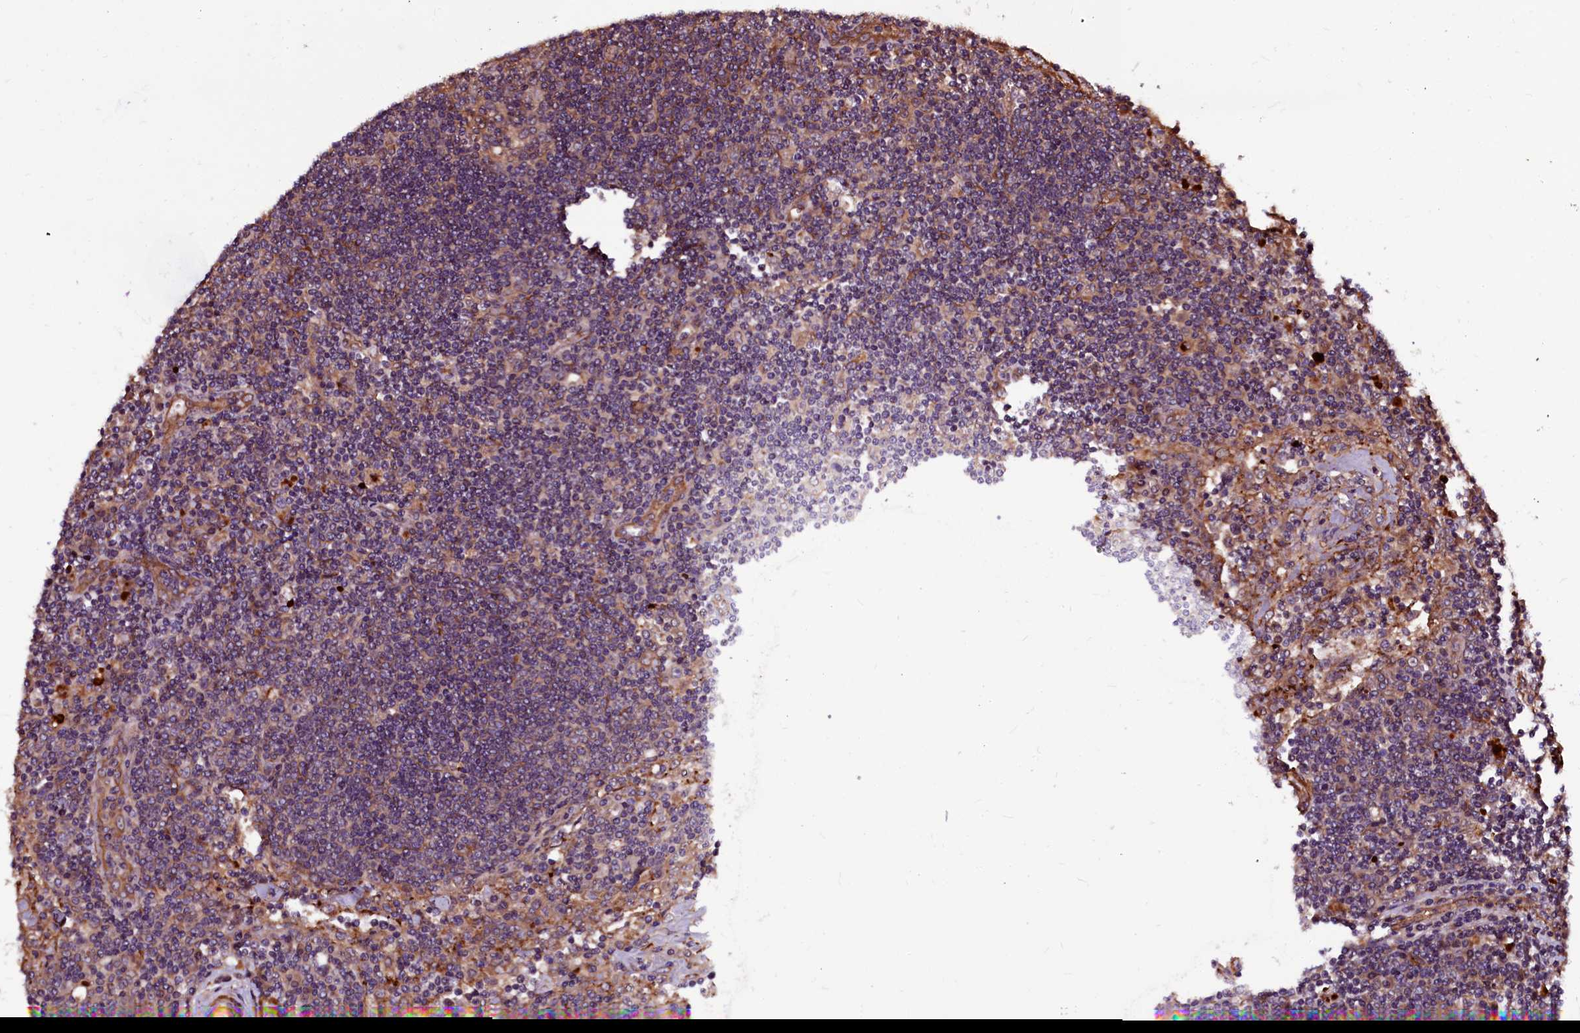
{"staining": {"intensity": "moderate", "quantity": ">75%", "location": "cytoplasmic/membranous"}, "tissue": "lymph node", "cell_type": "Germinal center cells", "image_type": "normal", "snomed": [{"axis": "morphology", "description": "Normal tissue, NOS"}, {"axis": "topography", "description": "Lymph node"}], "caption": "Moderate cytoplasmic/membranous positivity for a protein is present in about >75% of germinal center cells of benign lymph node using immunohistochemistry (IHC).", "gene": "N4BP1", "patient": {"sex": "male", "age": 58}}